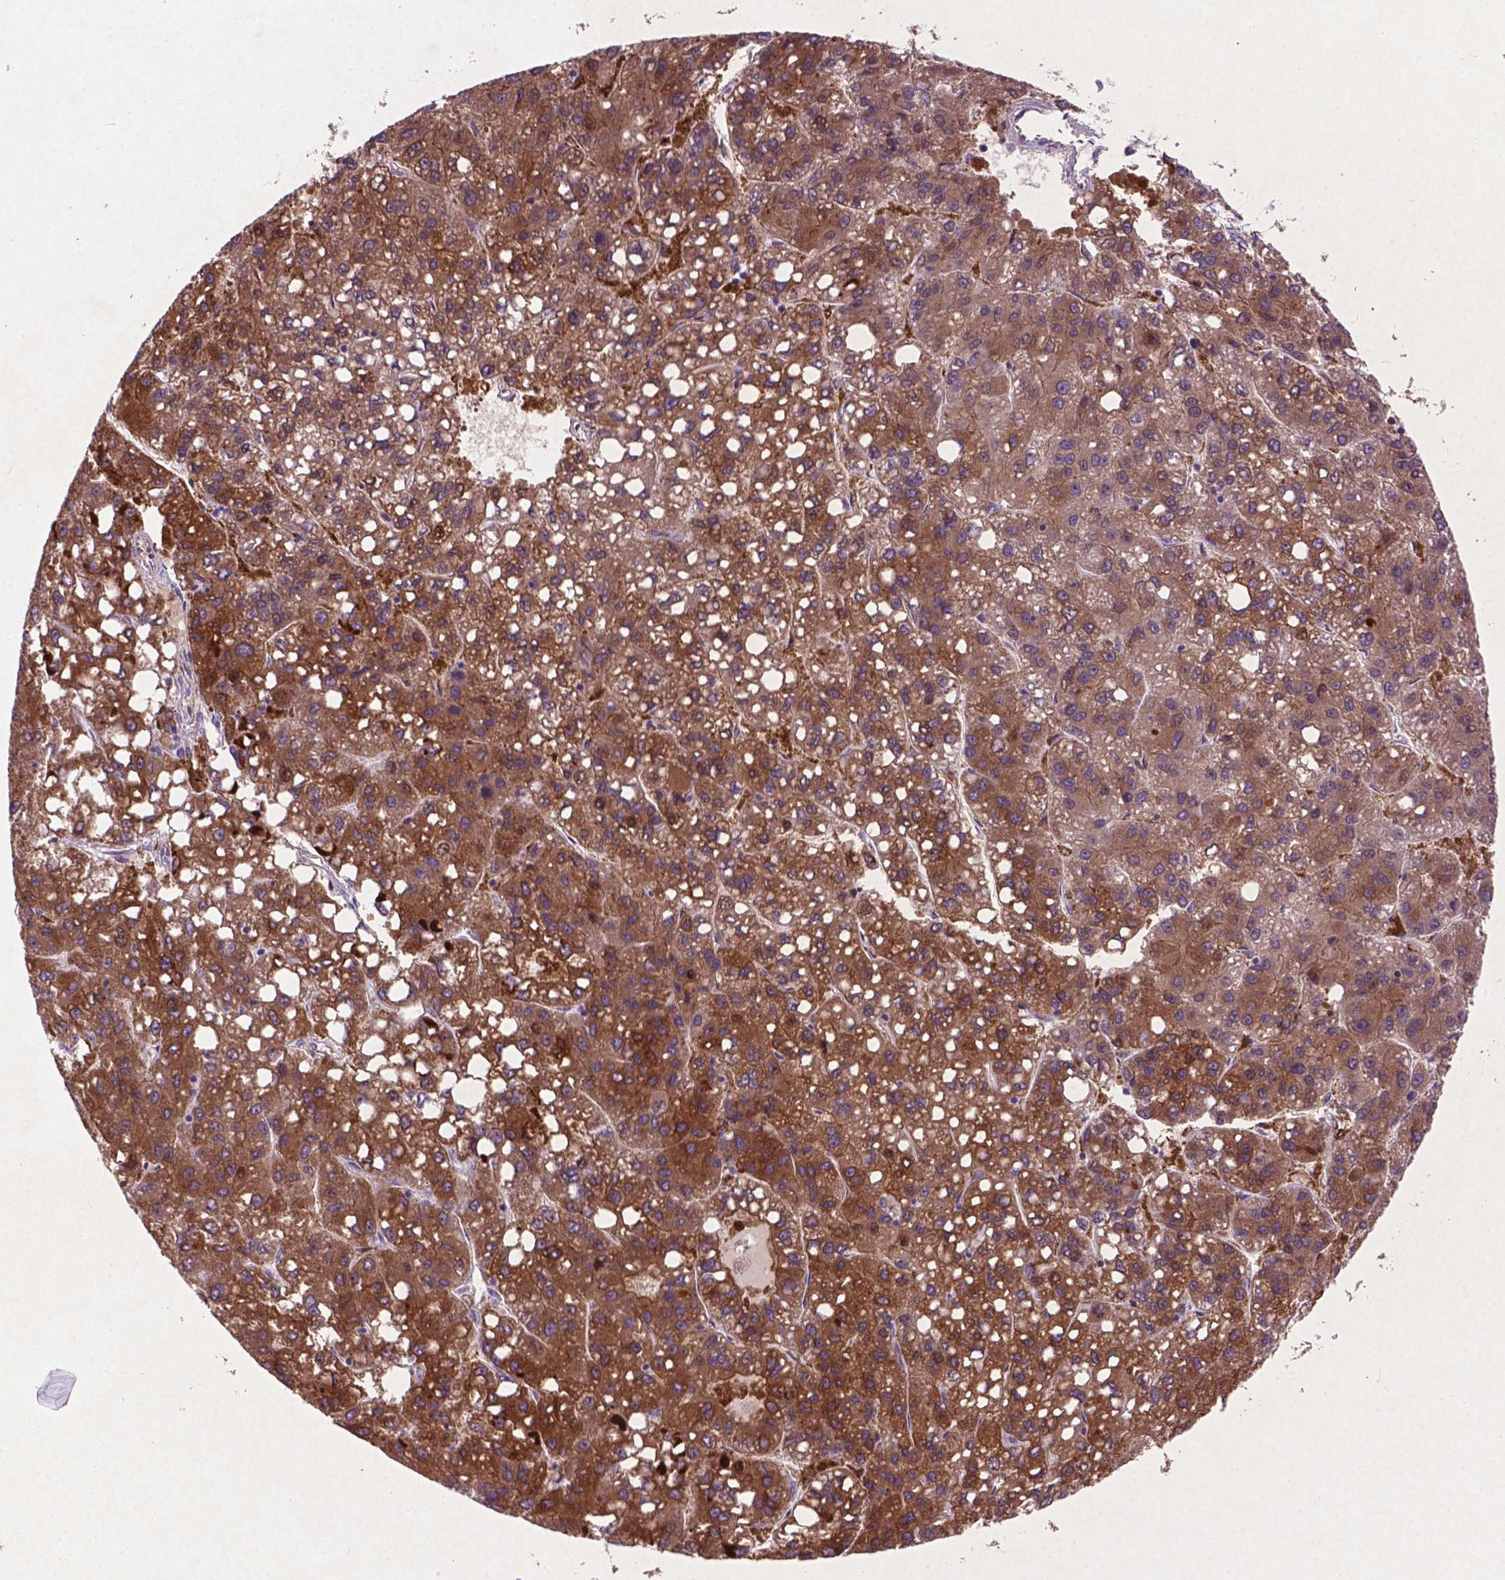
{"staining": {"intensity": "moderate", "quantity": ">75%", "location": "cytoplasmic/membranous"}, "tissue": "liver cancer", "cell_type": "Tumor cells", "image_type": "cancer", "snomed": [{"axis": "morphology", "description": "Carcinoma, Hepatocellular, NOS"}, {"axis": "topography", "description": "Liver"}], "caption": "Immunohistochemistry (IHC) staining of liver cancer (hepatocellular carcinoma), which displays medium levels of moderate cytoplasmic/membranous expression in approximately >75% of tumor cells indicating moderate cytoplasmic/membranous protein staining. The staining was performed using DAB (brown) for protein detection and nuclei were counterstained in hematoxylin (blue).", "gene": "ATG4D", "patient": {"sex": "female", "age": 82}}